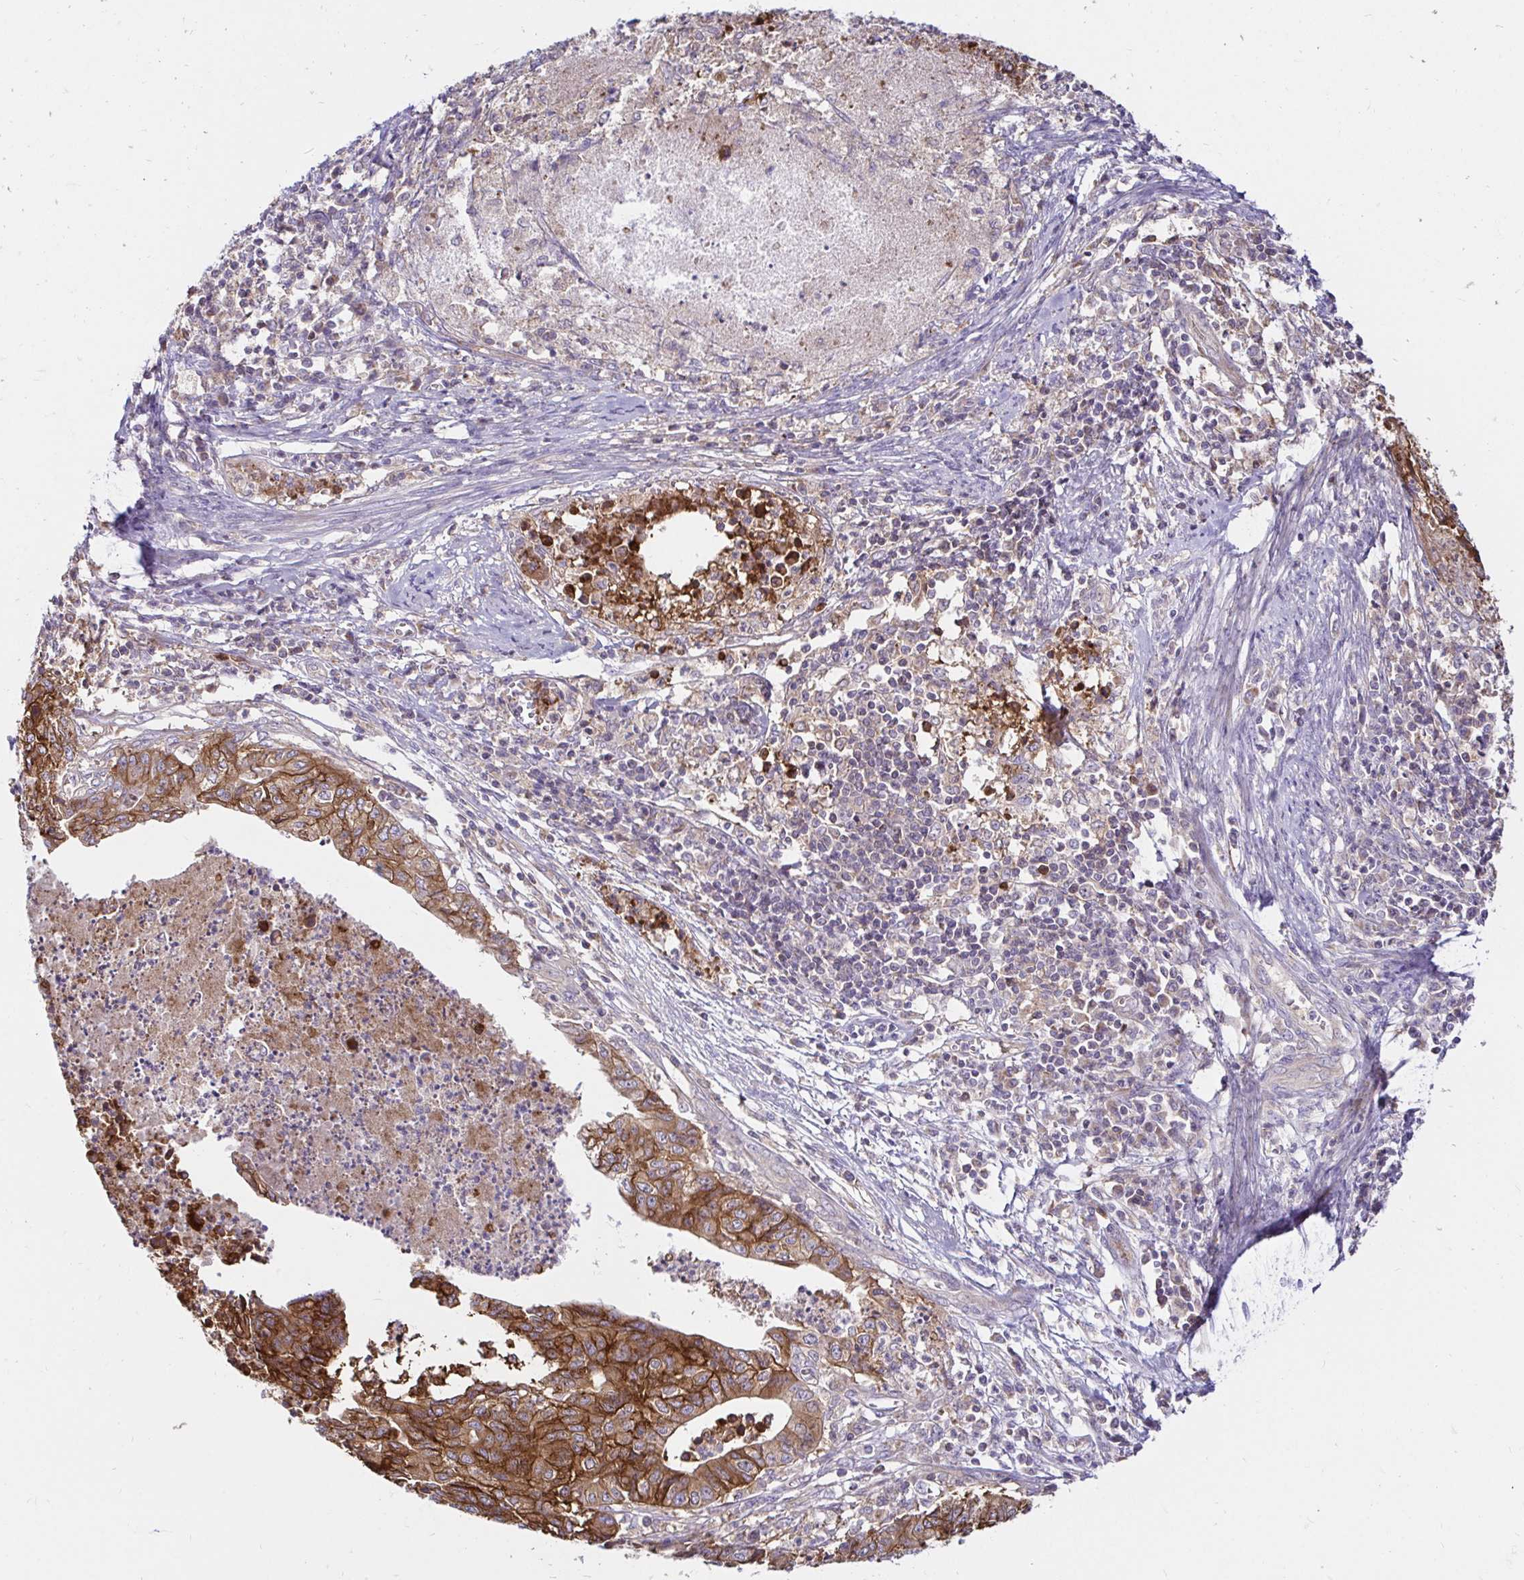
{"staining": {"intensity": "moderate", "quantity": ">75%", "location": "cytoplasmic/membranous"}, "tissue": "endometrial cancer", "cell_type": "Tumor cells", "image_type": "cancer", "snomed": [{"axis": "morphology", "description": "Adenocarcinoma, NOS"}, {"axis": "topography", "description": "Endometrium"}], "caption": "DAB immunohistochemical staining of endometrial adenocarcinoma demonstrates moderate cytoplasmic/membranous protein staining in about >75% of tumor cells.", "gene": "ITGA2", "patient": {"sex": "female", "age": 65}}